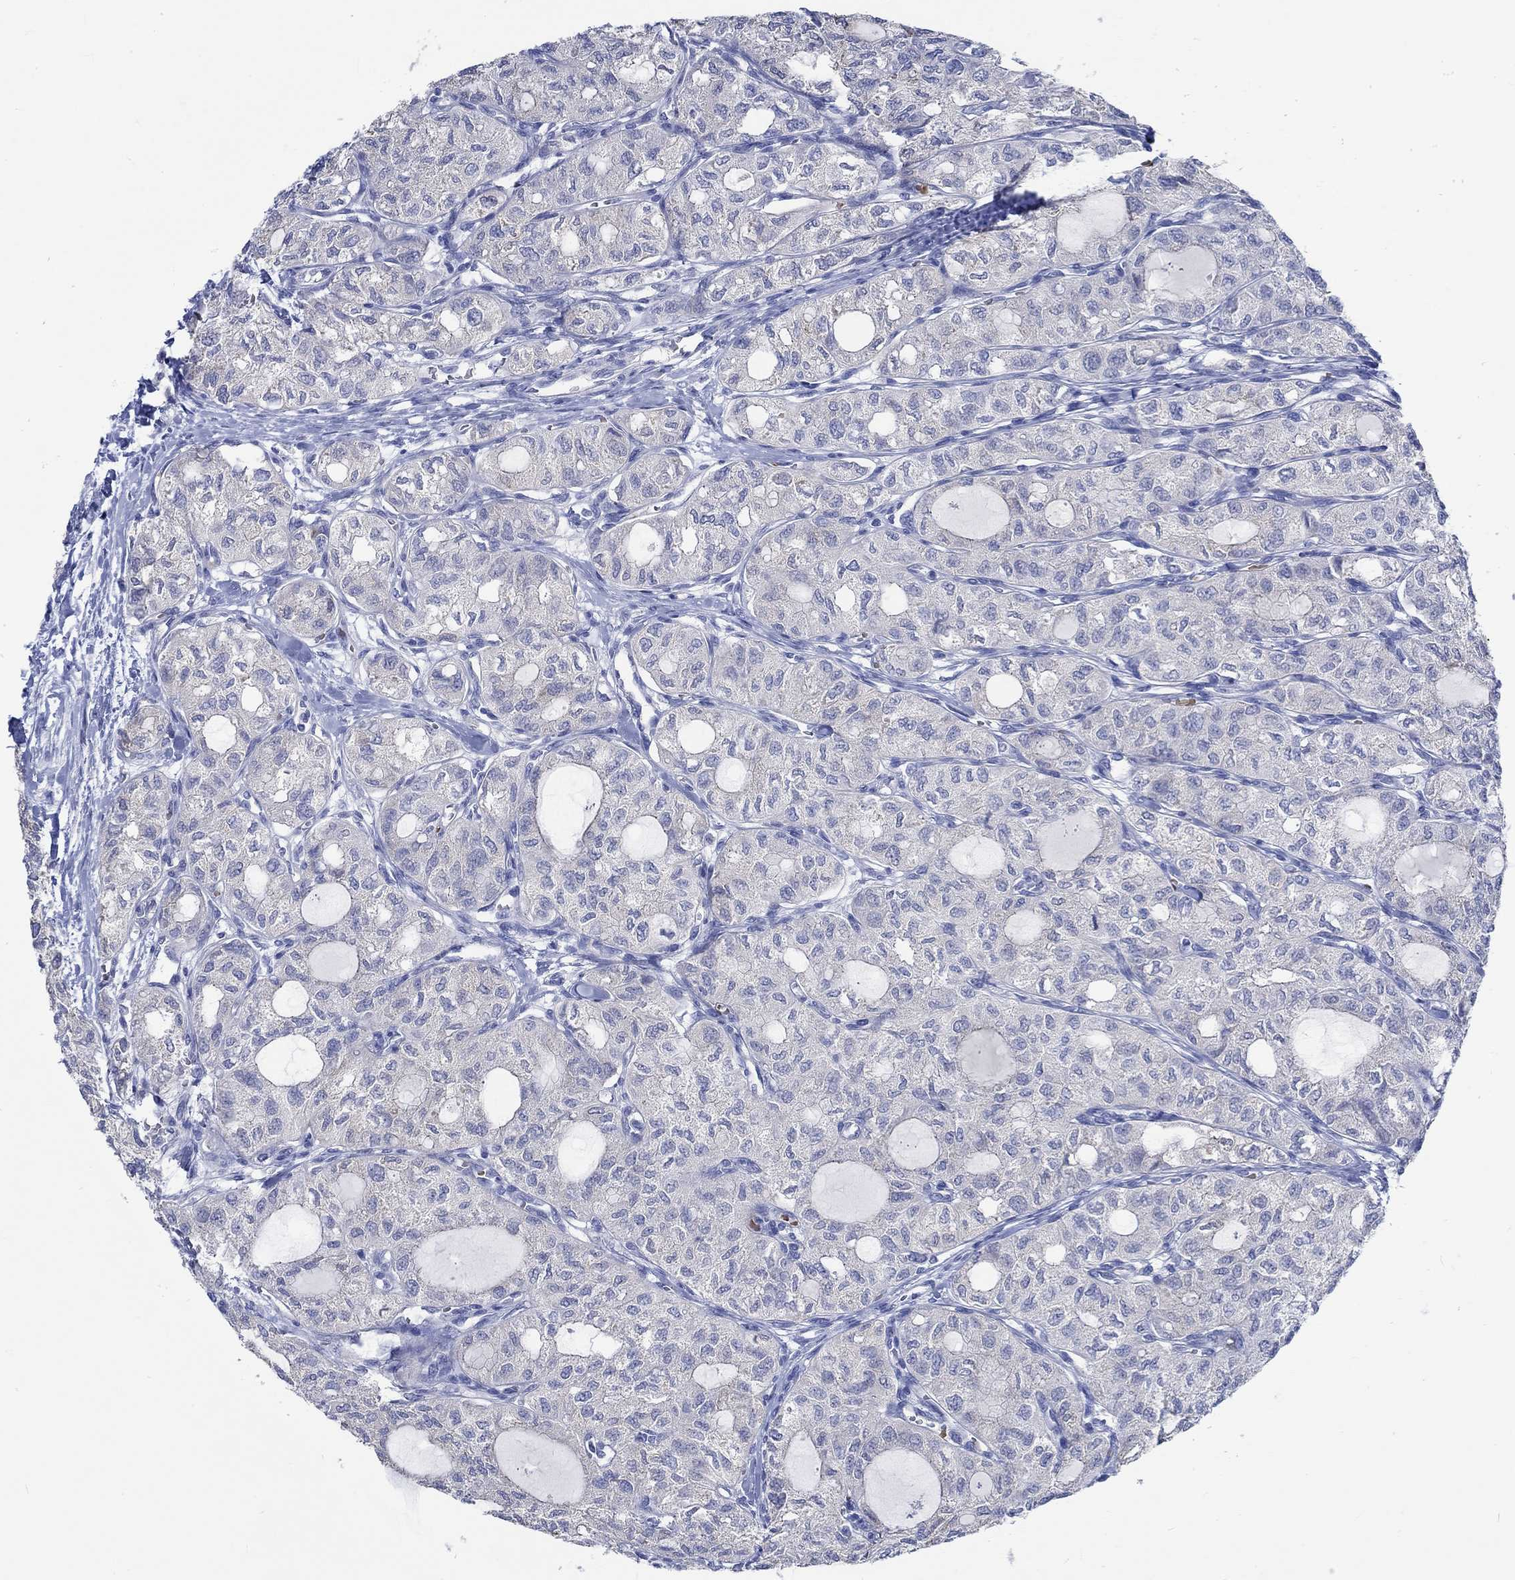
{"staining": {"intensity": "negative", "quantity": "none", "location": "none"}, "tissue": "thyroid cancer", "cell_type": "Tumor cells", "image_type": "cancer", "snomed": [{"axis": "morphology", "description": "Follicular adenoma carcinoma, NOS"}, {"axis": "topography", "description": "Thyroid gland"}], "caption": "Protein analysis of follicular adenoma carcinoma (thyroid) reveals no significant expression in tumor cells. The staining was performed using DAB (3,3'-diaminobenzidine) to visualize the protein expression in brown, while the nuclei were stained in blue with hematoxylin (Magnification: 20x).", "gene": "KCNA1", "patient": {"sex": "male", "age": 75}}